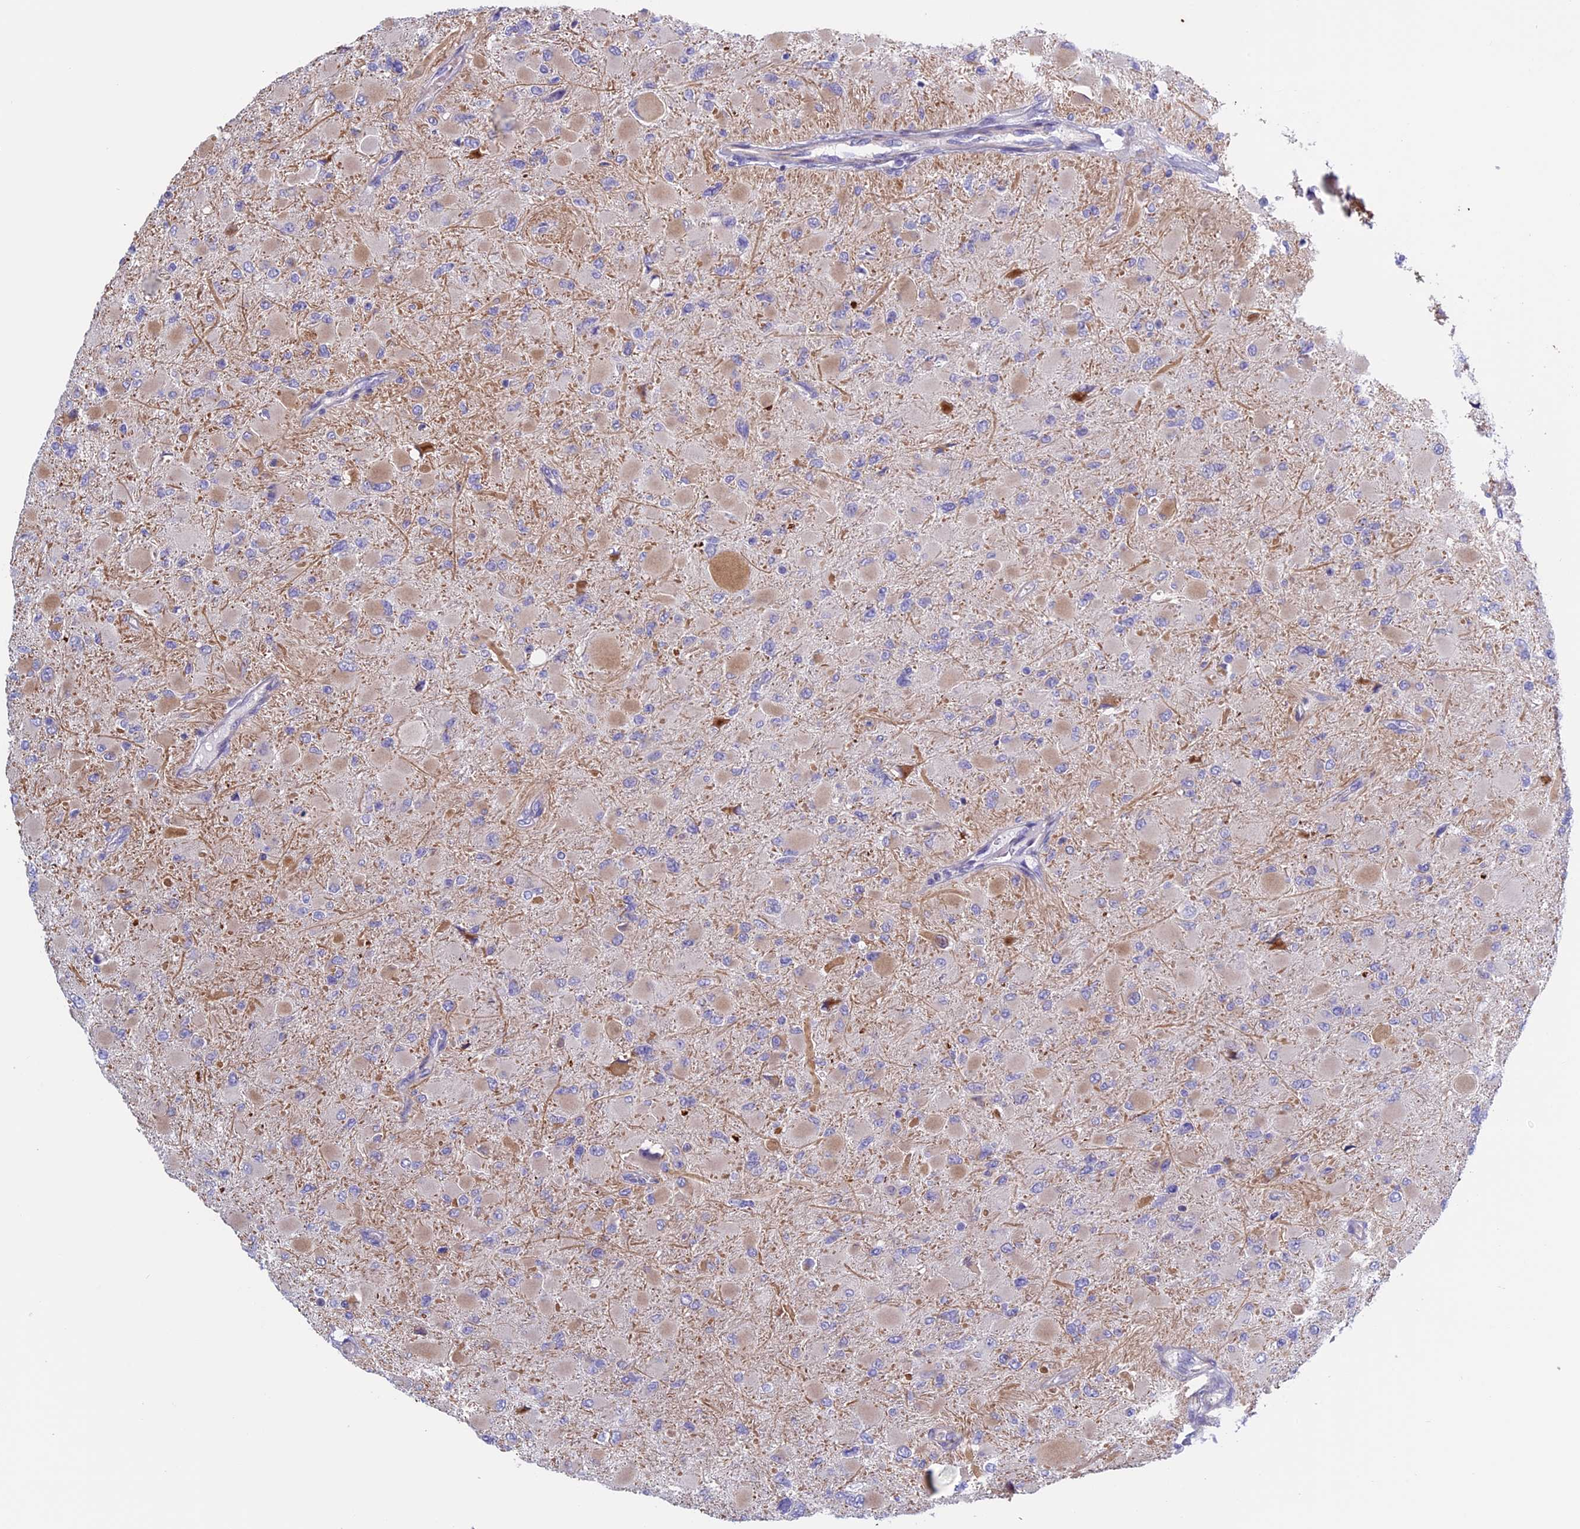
{"staining": {"intensity": "negative", "quantity": "none", "location": "none"}, "tissue": "glioma", "cell_type": "Tumor cells", "image_type": "cancer", "snomed": [{"axis": "morphology", "description": "Glioma, malignant, High grade"}, {"axis": "topography", "description": "Cerebral cortex"}], "caption": "High magnification brightfield microscopy of malignant high-grade glioma stained with DAB (brown) and counterstained with hematoxylin (blue): tumor cells show no significant positivity. Nuclei are stained in blue.", "gene": "BCL2L10", "patient": {"sex": "female", "age": 36}}